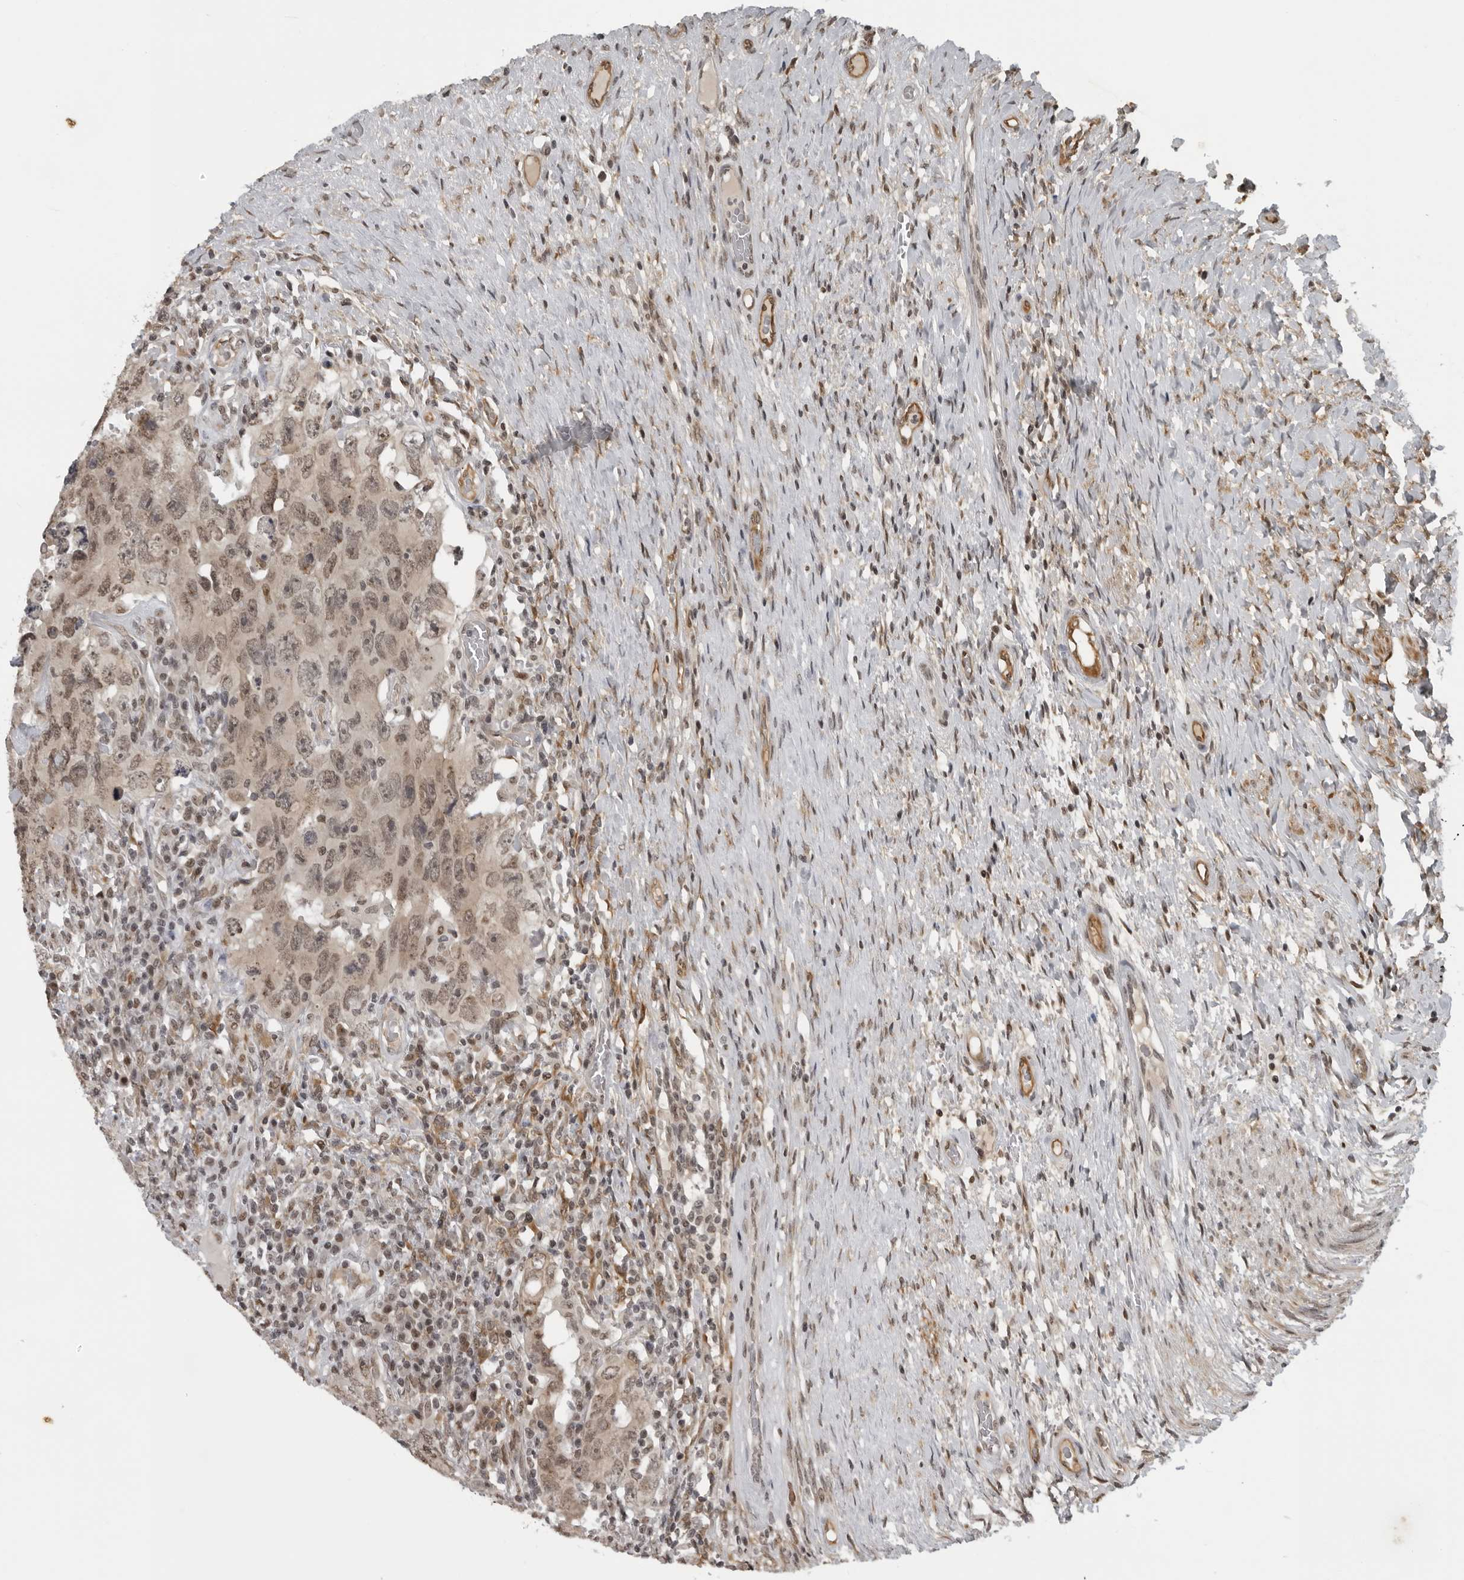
{"staining": {"intensity": "weak", "quantity": ">75%", "location": "nuclear"}, "tissue": "testis cancer", "cell_type": "Tumor cells", "image_type": "cancer", "snomed": [{"axis": "morphology", "description": "Carcinoma, Embryonal, NOS"}, {"axis": "topography", "description": "Testis"}], "caption": "Testis cancer (embryonal carcinoma) stained with DAB IHC displays low levels of weak nuclear staining in about >75% of tumor cells.", "gene": "MAF", "patient": {"sex": "male", "age": 26}}